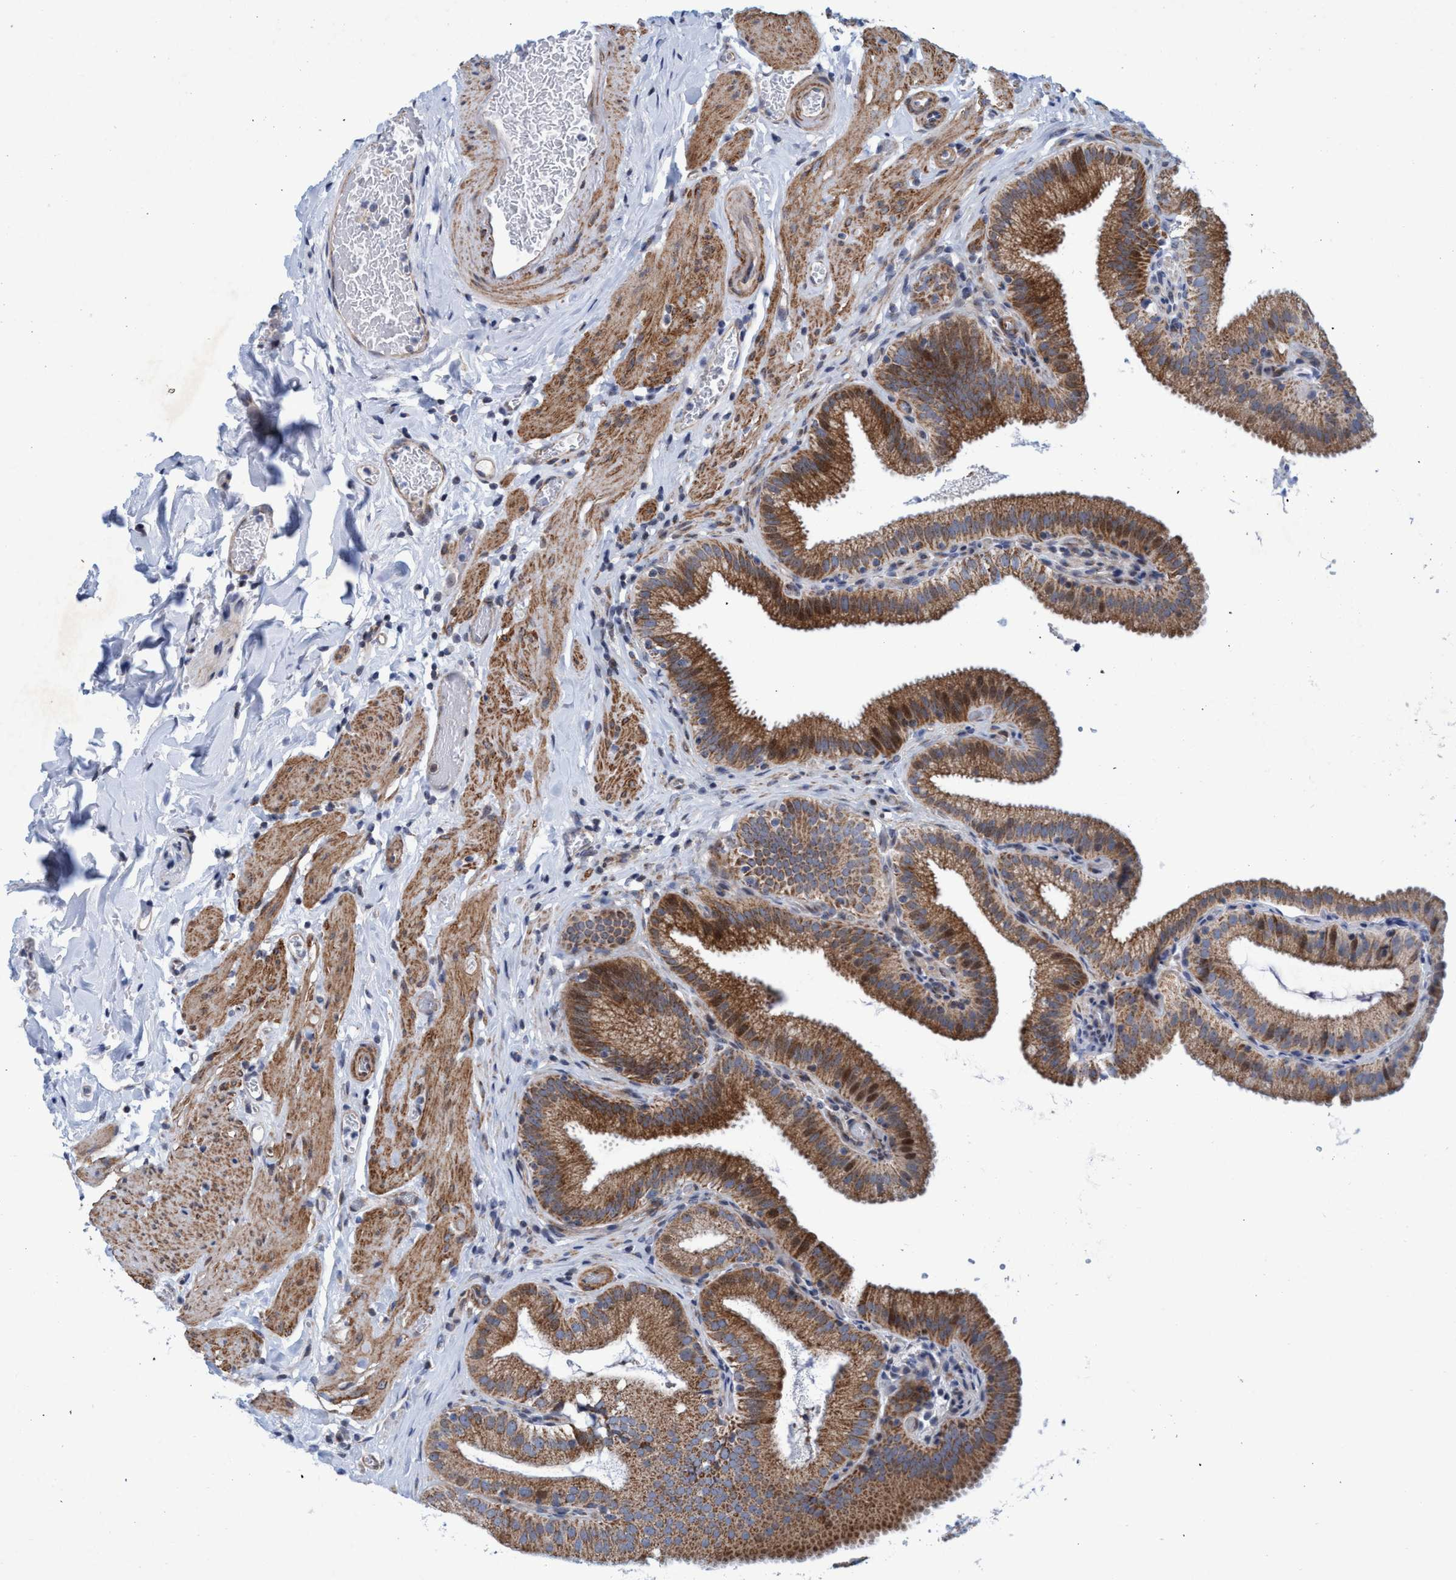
{"staining": {"intensity": "moderate", "quantity": ">75%", "location": "cytoplasmic/membranous"}, "tissue": "gallbladder", "cell_type": "Glandular cells", "image_type": "normal", "snomed": [{"axis": "morphology", "description": "Normal tissue, NOS"}, {"axis": "topography", "description": "Gallbladder"}], "caption": "The immunohistochemical stain labels moderate cytoplasmic/membranous positivity in glandular cells of normal gallbladder. (IHC, brightfield microscopy, high magnification).", "gene": "POLR1F", "patient": {"sex": "male", "age": 54}}